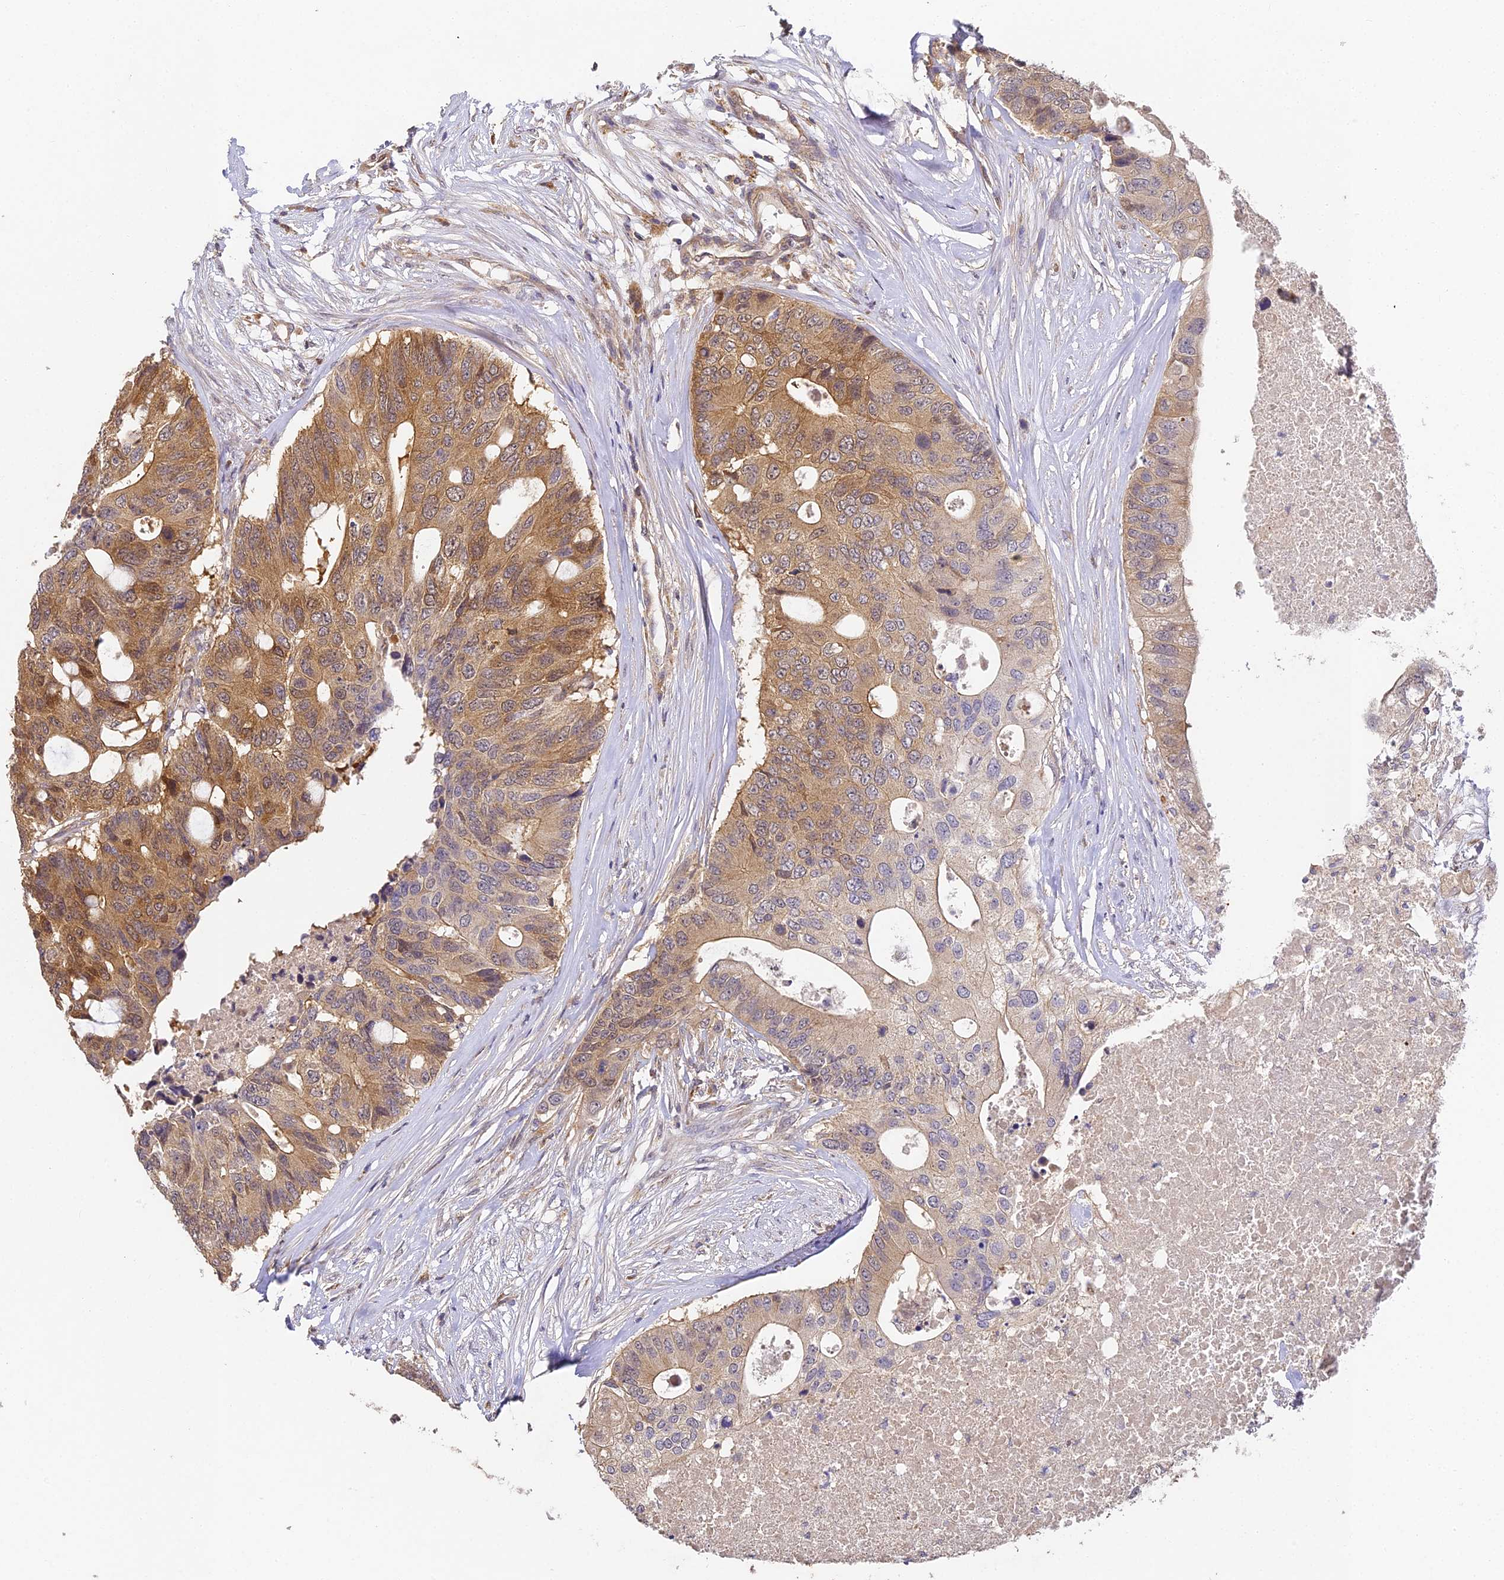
{"staining": {"intensity": "moderate", "quantity": ">75%", "location": "cytoplasmic/membranous,nuclear"}, "tissue": "colorectal cancer", "cell_type": "Tumor cells", "image_type": "cancer", "snomed": [{"axis": "morphology", "description": "Adenocarcinoma, NOS"}, {"axis": "topography", "description": "Colon"}], "caption": "Adenocarcinoma (colorectal) stained with a brown dye shows moderate cytoplasmic/membranous and nuclear positive staining in approximately >75% of tumor cells.", "gene": "YAE1", "patient": {"sex": "male", "age": 71}}